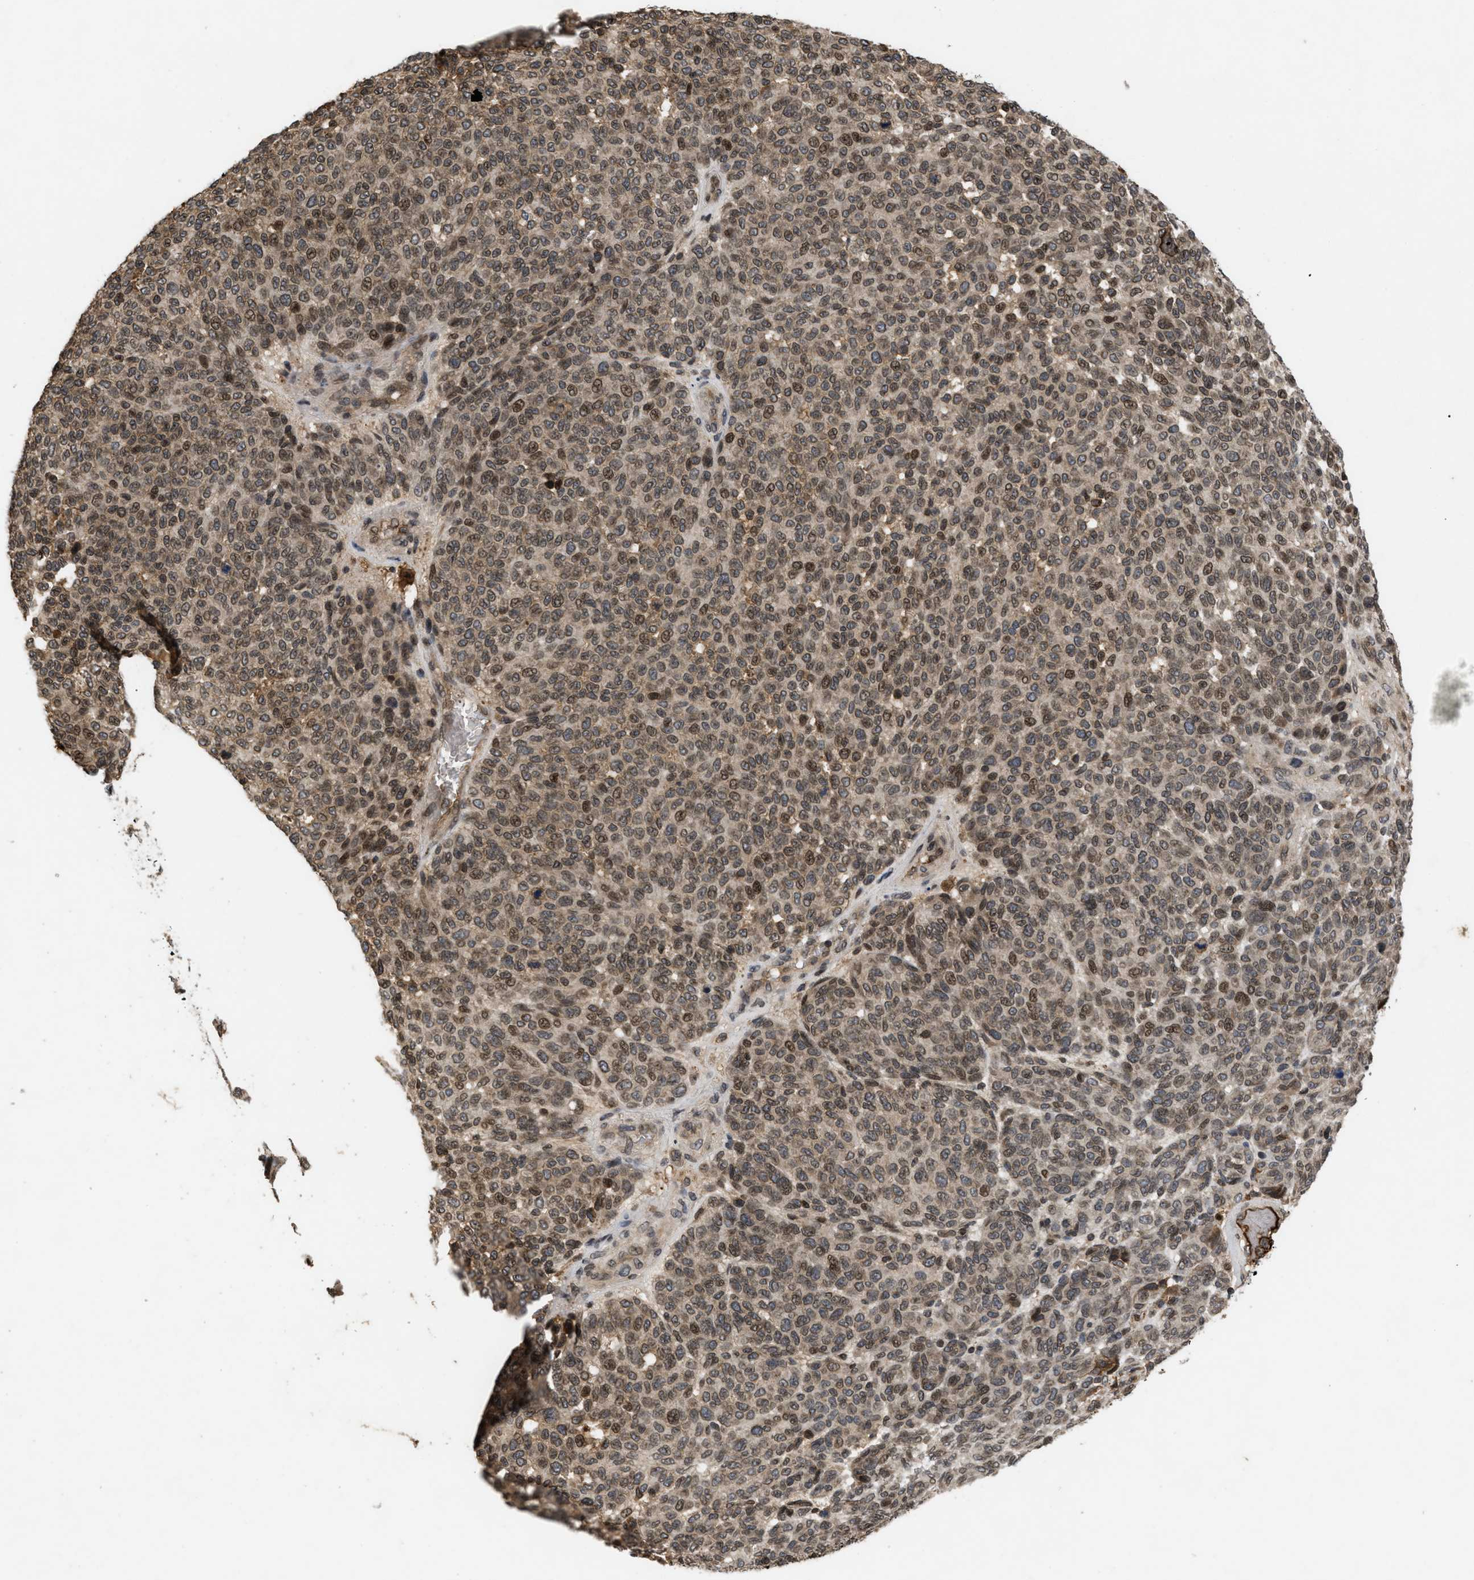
{"staining": {"intensity": "moderate", "quantity": ">75%", "location": "cytoplasmic/membranous,nuclear"}, "tissue": "melanoma", "cell_type": "Tumor cells", "image_type": "cancer", "snomed": [{"axis": "morphology", "description": "Malignant melanoma, NOS"}, {"axis": "topography", "description": "Skin"}], "caption": "A photomicrograph of human melanoma stained for a protein demonstrates moderate cytoplasmic/membranous and nuclear brown staining in tumor cells.", "gene": "CRY1", "patient": {"sex": "male", "age": 59}}